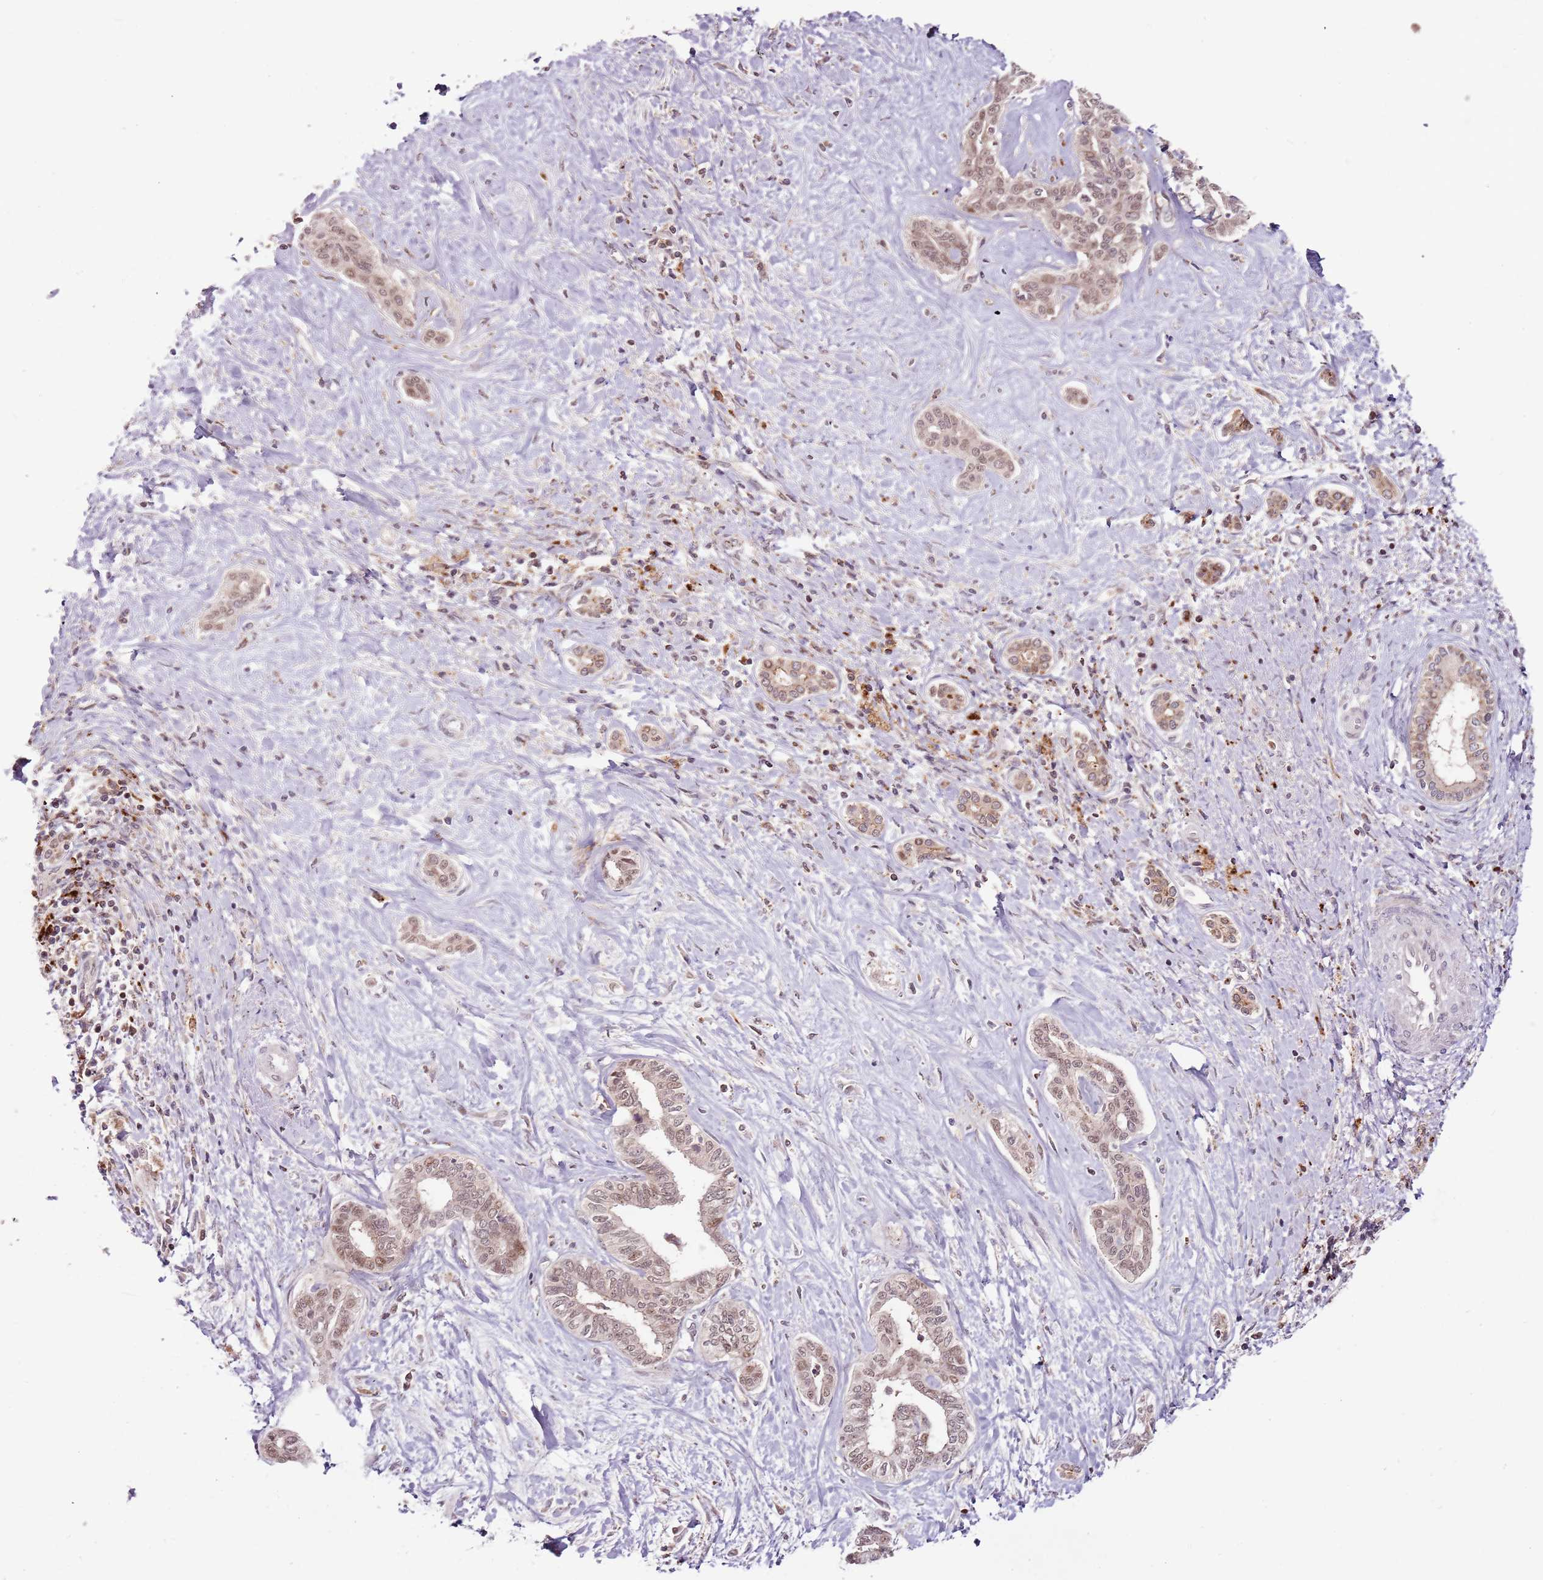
{"staining": {"intensity": "moderate", "quantity": "25%-75%", "location": "cytoplasmic/membranous,nuclear"}, "tissue": "liver cancer", "cell_type": "Tumor cells", "image_type": "cancer", "snomed": [{"axis": "morphology", "description": "Cholangiocarcinoma"}, {"axis": "topography", "description": "Liver"}], "caption": "Human liver cancer (cholangiocarcinoma) stained for a protein (brown) exhibits moderate cytoplasmic/membranous and nuclear positive expression in about 25%-75% of tumor cells.", "gene": "ULK3", "patient": {"sex": "female", "age": 77}}